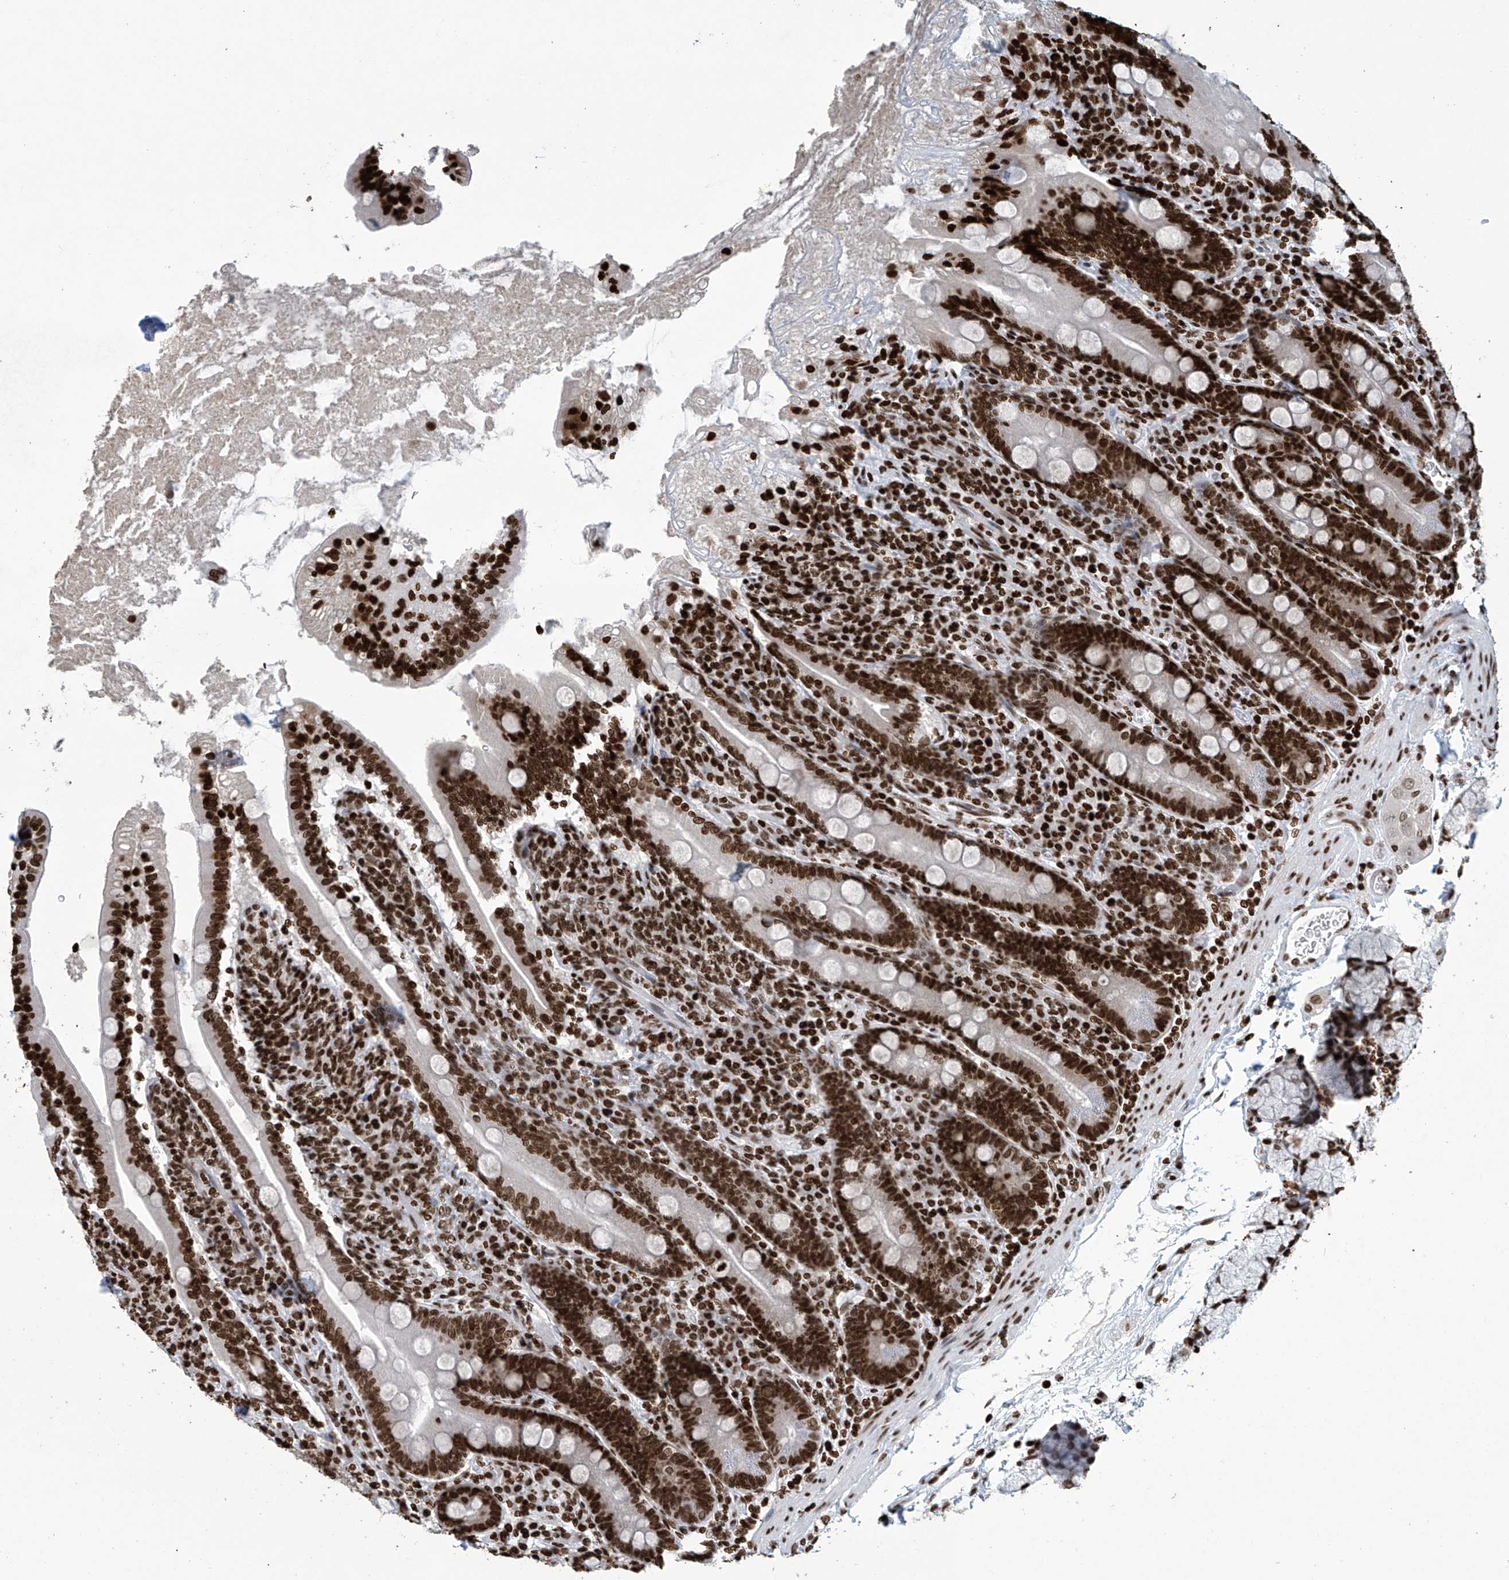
{"staining": {"intensity": "strong", "quantity": ">75%", "location": "nuclear"}, "tissue": "duodenum", "cell_type": "Glandular cells", "image_type": "normal", "snomed": [{"axis": "morphology", "description": "Normal tissue, NOS"}, {"axis": "topography", "description": "Duodenum"}], "caption": "Glandular cells demonstrate strong nuclear expression in about >75% of cells in benign duodenum.", "gene": "H4C16", "patient": {"sex": "male", "age": 35}}